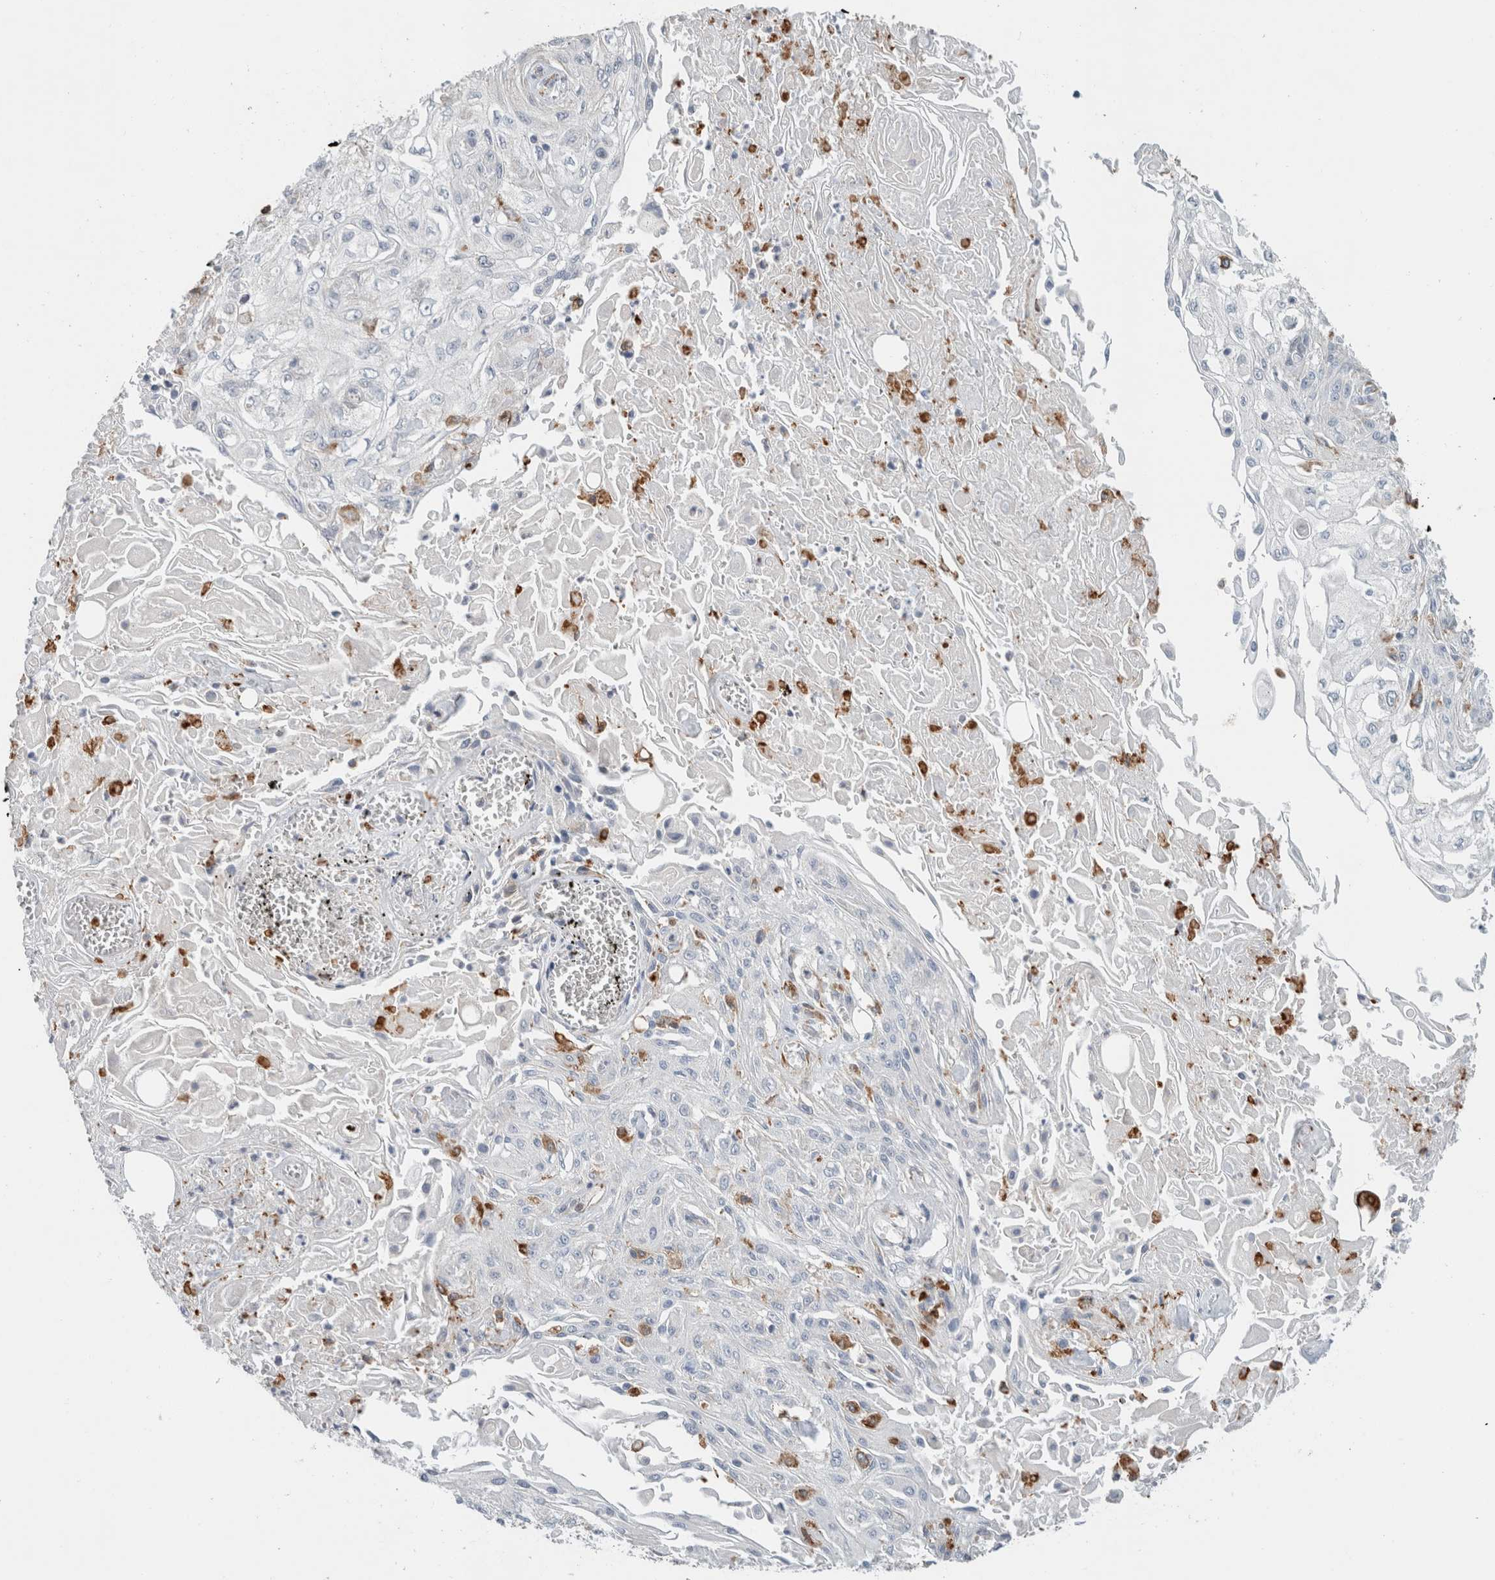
{"staining": {"intensity": "negative", "quantity": "none", "location": "none"}, "tissue": "skin cancer", "cell_type": "Tumor cells", "image_type": "cancer", "snomed": [{"axis": "morphology", "description": "Squamous cell carcinoma, NOS"}, {"axis": "morphology", "description": "Squamous cell carcinoma, metastatic, NOS"}, {"axis": "topography", "description": "Skin"}, {"axis": "topography", "description": "Lymph node"}], "caption": "Tumor cells are negative for brown protein staining in skin squamous cell carcinoma.", "gene": "LY86", "patient": {"sex": "male", "age": 75}}